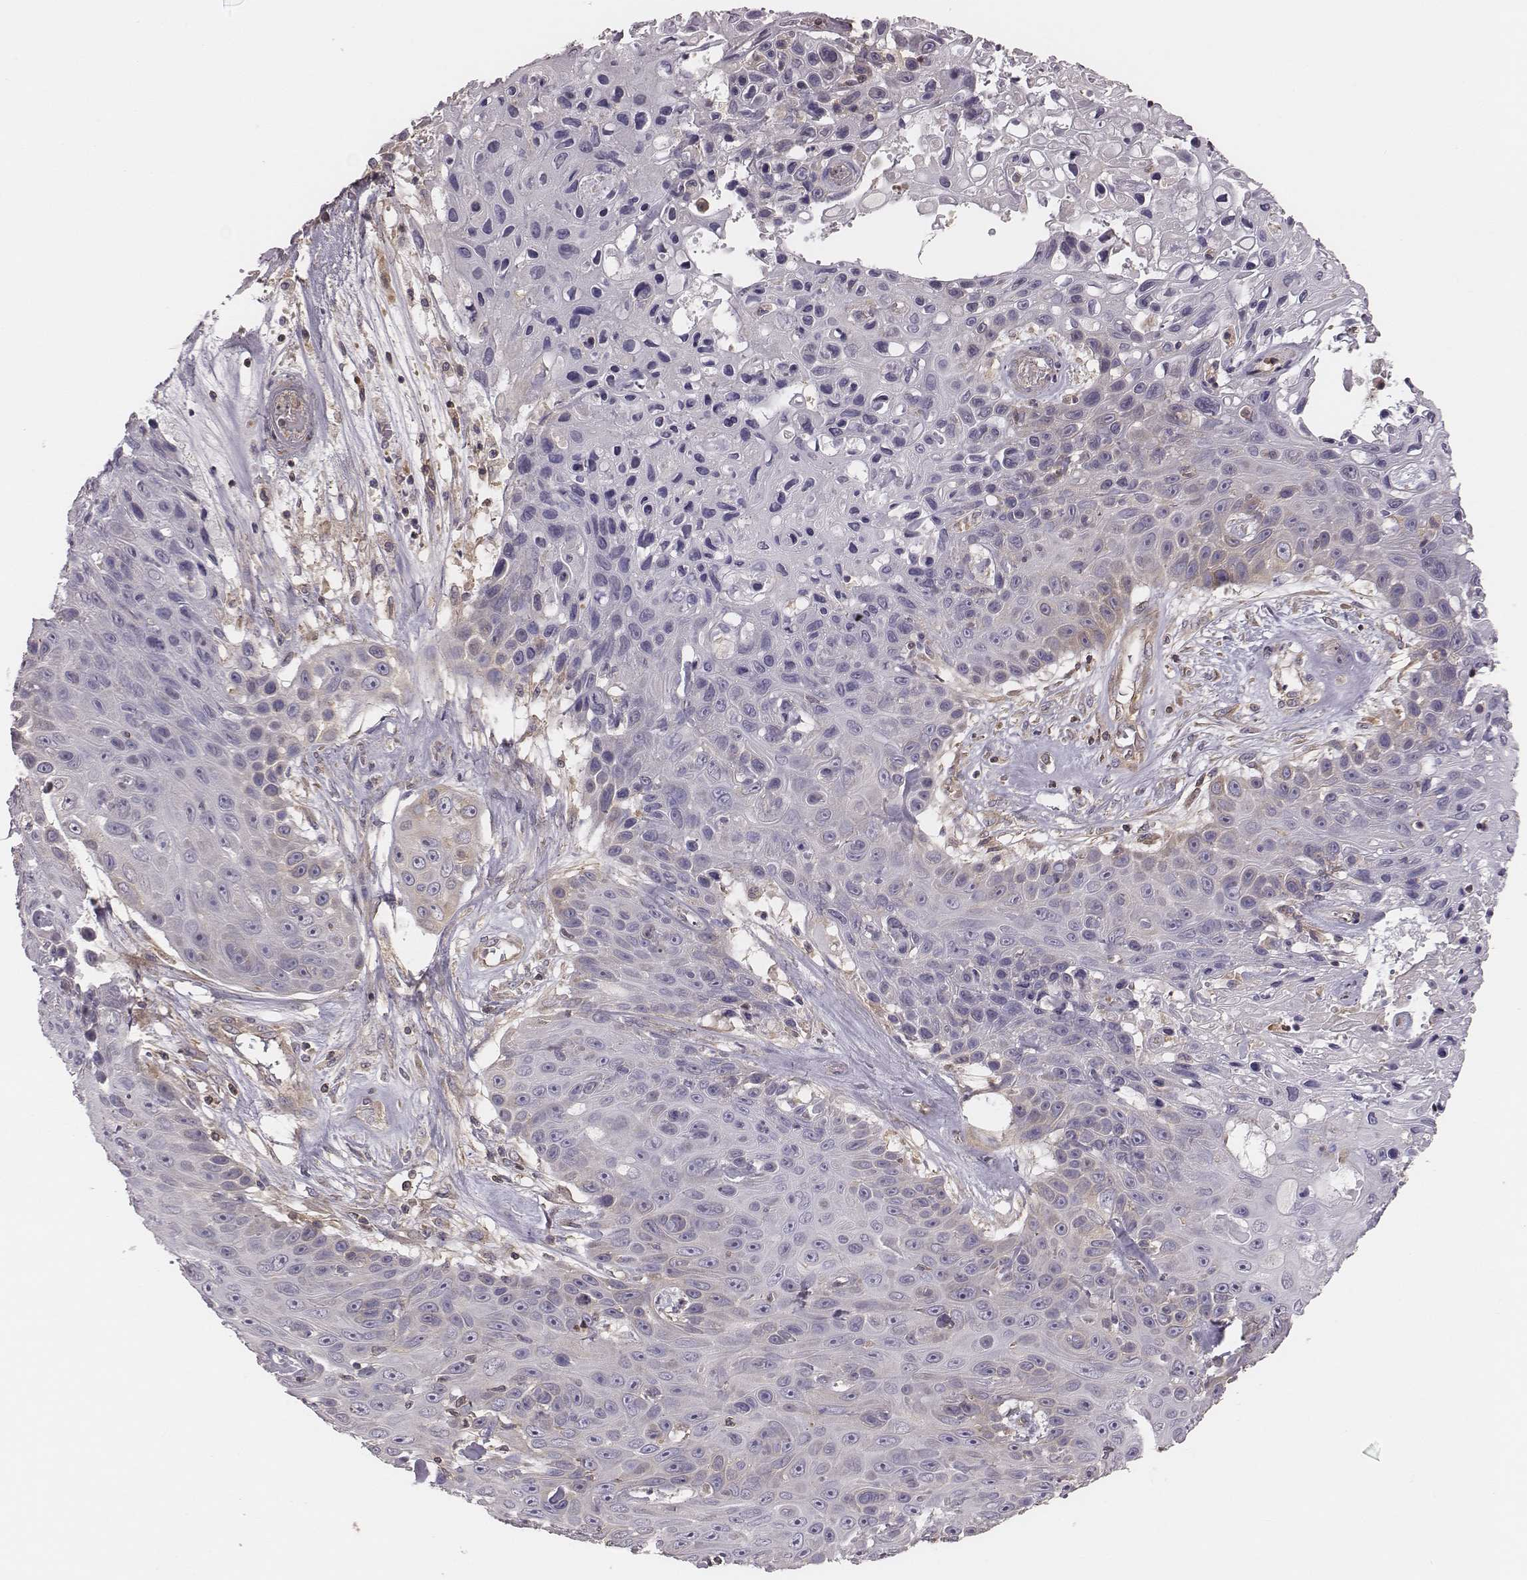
{"staining": {"intensity": "negative", "quantity": "none", "location": "none"}, "tissue": "skin cancer", "cell_type": "Tumor cells", "image_type": "cancer", "snomed": [{"axis": "morphology", "description": "Squamous cell carcinoma, NOS"}, {"axis": "topography", "description": "Skin"}], "caption": "Immunohistochemistry micrograph of neoplastic tissue: squamous cell carcinoma (skin) stained with DAB (3,3'-diaminobenzidine) exhibits no significant protein positivity in tumor cells.", "gene": "CAD", "patient": {"sex": "male", "age": 82}}